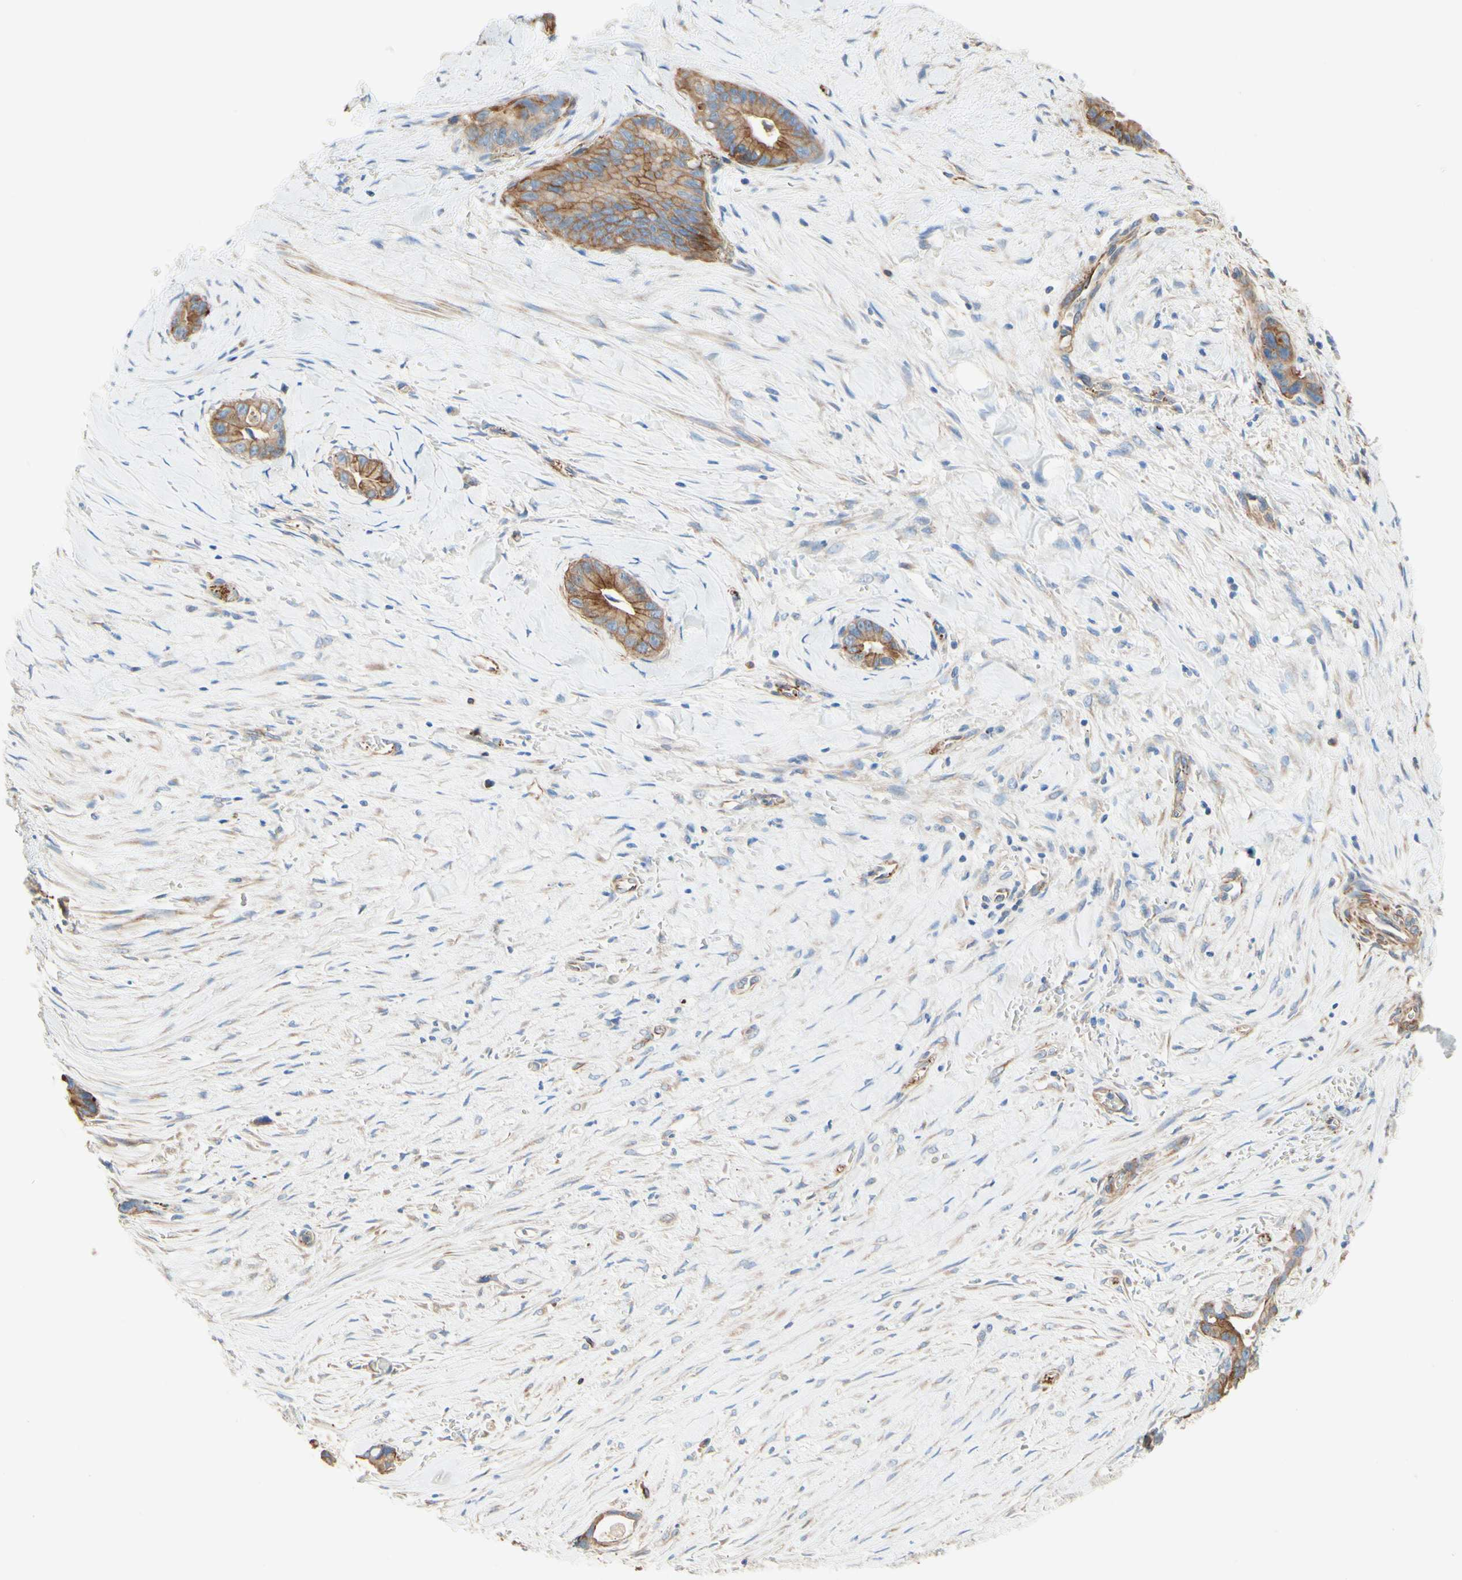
{"staining": {"intensity": "weak", "quantity": ">75%", "location": "cytoplasmic/membranous"}, "tissue": "liver cancer", "cell_type": "Tumor cells", "image_type": "cancer", "snomed": [{"axis": "morphology", "description": "Cholangiocarcinoma"}, {"axis": "topography", "description": "Liver"}], "caption": "Immunohistochemistry (IHC) micrograph of neoplastic tissue: human liver cancer (cholangiocarcinoma) stained using immunohistochemistry exhibits low levels of weak protein expression localized specifically in the cytoplasmic/membranous of tumor cells, appearing as a cytoplasmic/membranous brown color.", "gene": "ENDOD1", "patient": {"sex": "female", "age": 55}}